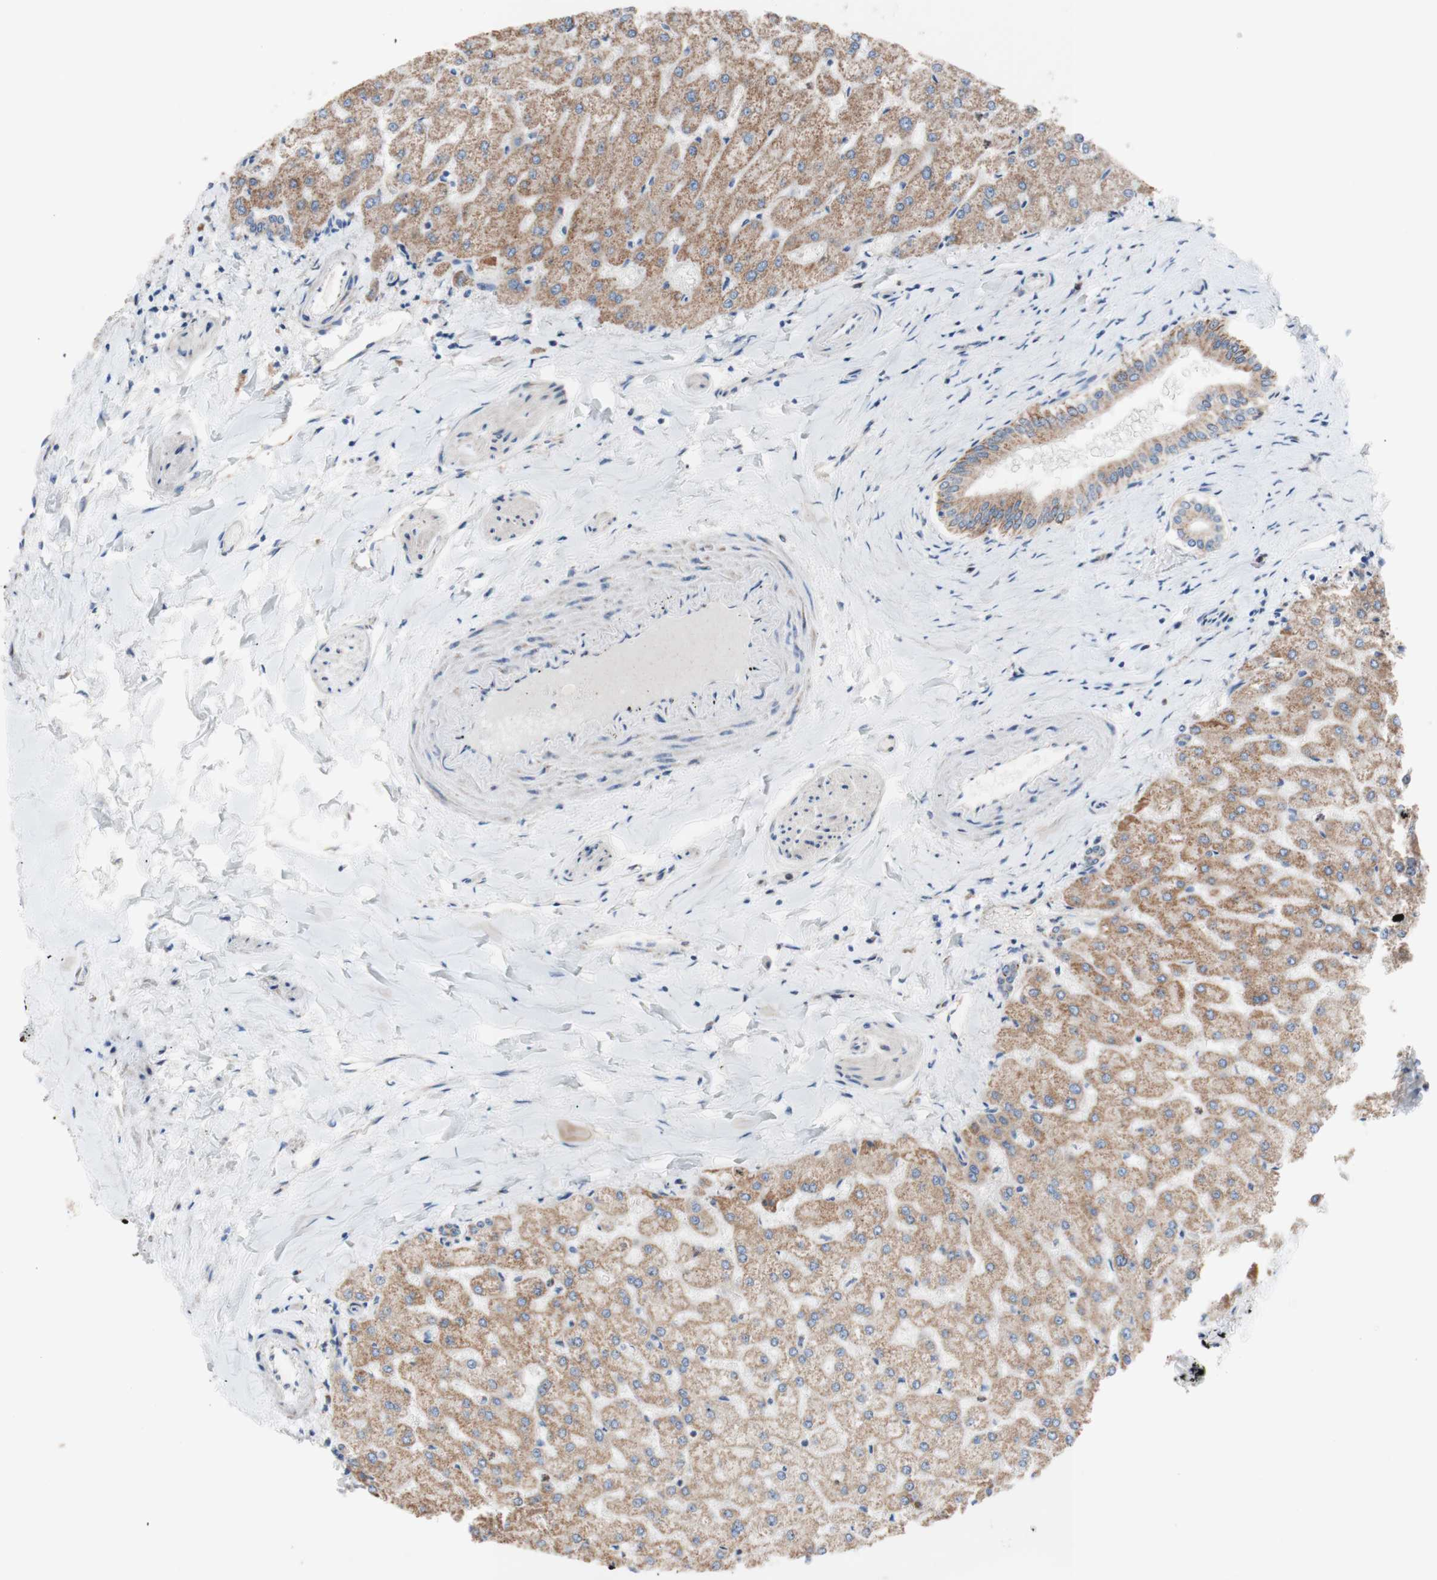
{"staining": {"intensity": "weak", "quantity": ">75%", "location": "cytoplasmic/membranous"}, "tissue": "liver", "cell_type": "Cholangiocytes", "image_type": "normal", "snomed": [{"axis": "morphology", "description": "Normal tissue, NOS"}, {"axis": "topography", "description": "Liver"}], "caption": "IHC image of normal liver stained for a protein (brown), which reveals low levels of weak cytoplasmic/membranous positivity in approximately >75% of cholangiocytes.", "gene": "FMR1", "patient": {"sex": "female", "age": 32}}